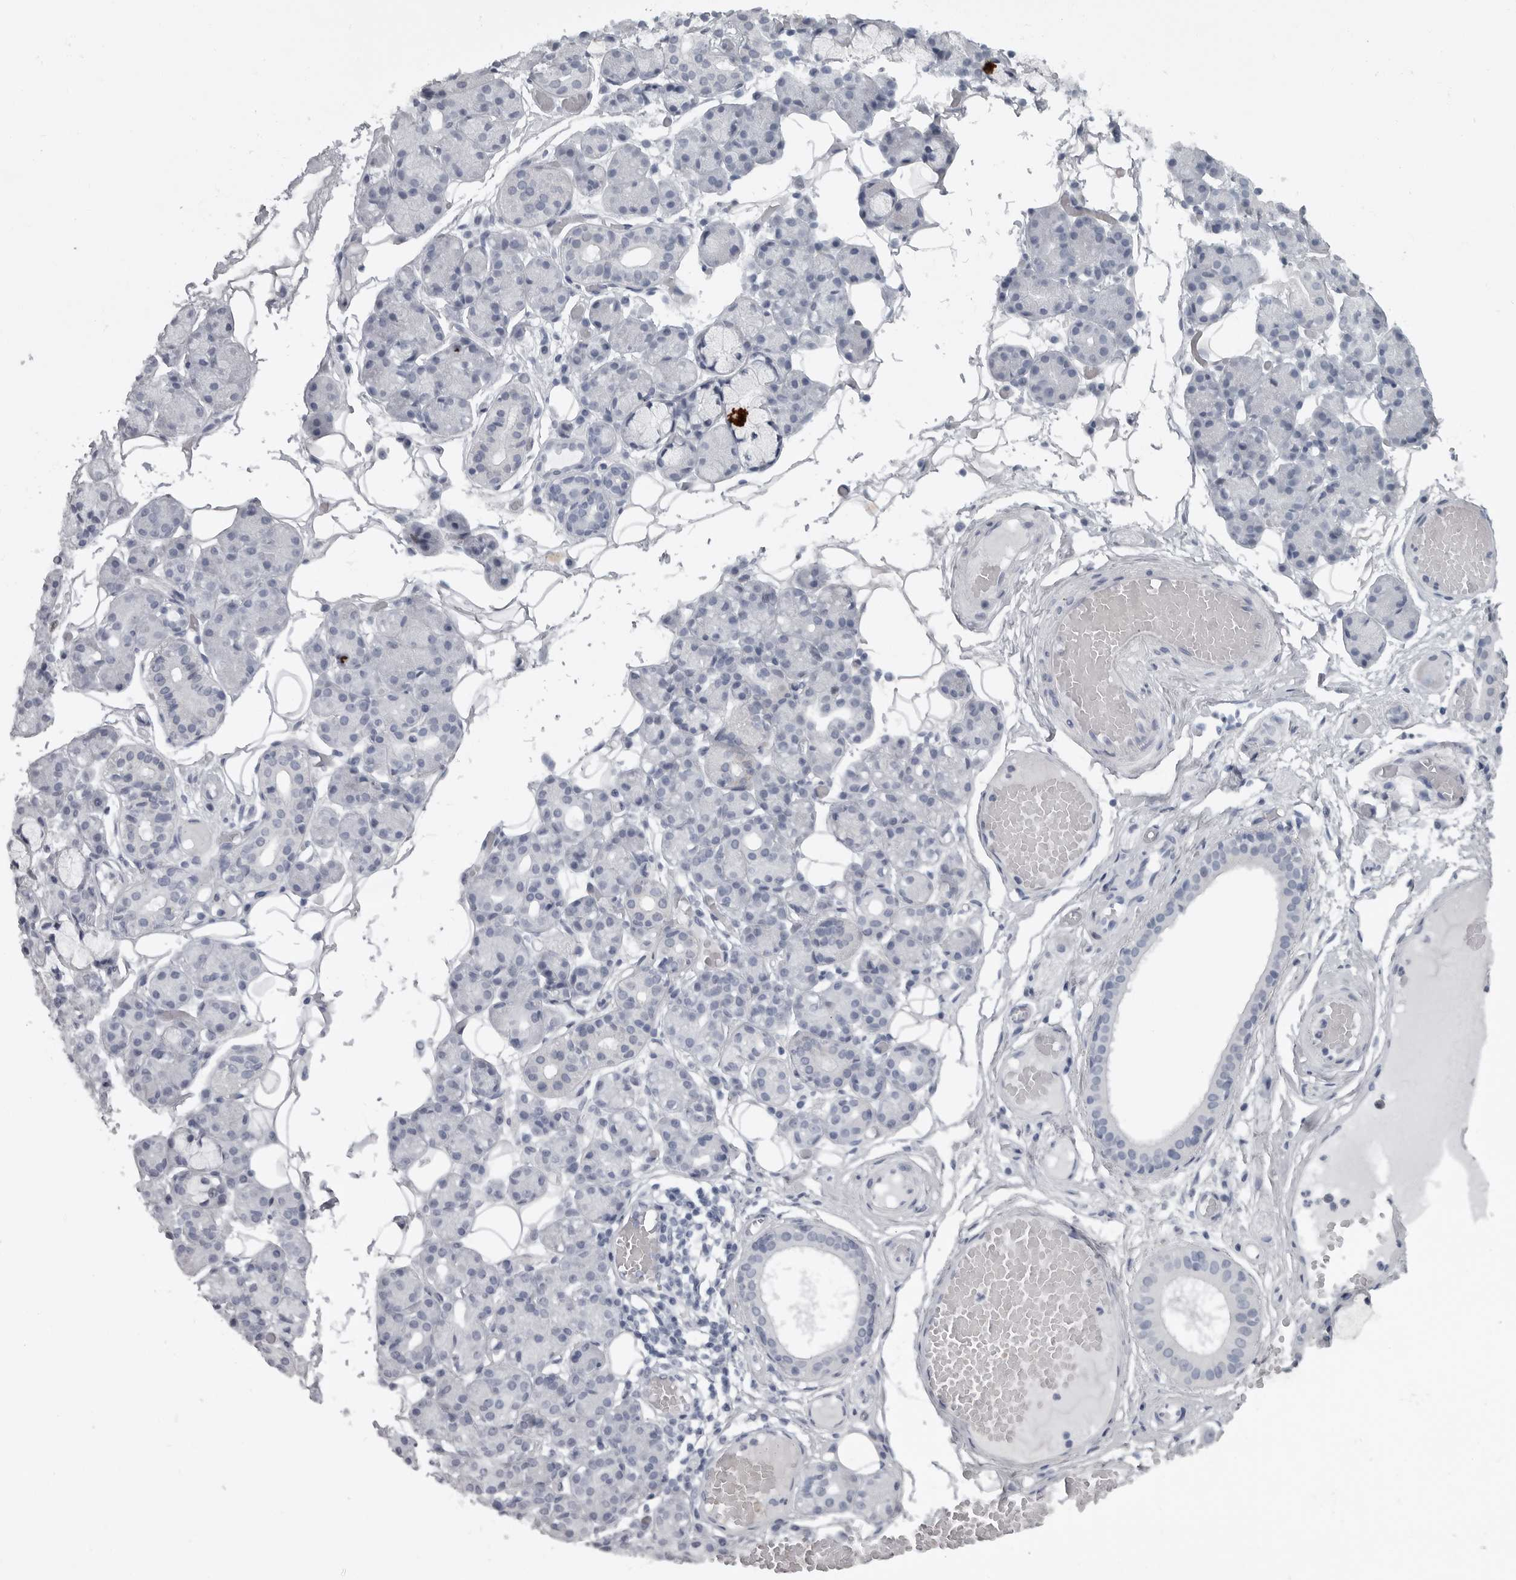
{"staining": {"intensity": "moderate", "quantity": "<25%", "location": "nuclear"}, "tissue": "salivary gland", "cell_type": "Glandular cells", "image_type": "normal", "snomed": [{"axis": "morphology", "description": "Normal tissue, NOS"}, {"axis": "topography", "description": "Salivary gland"}], "caption": "Normal salivary gland exhibits moderate nuclear expression in approximately <25% of glandular cells, visualized by immunohistochemistry. Nuclei are stained in blue.", "gene": "HMGN3", "patient": {"sex": "male", "age": 63}}